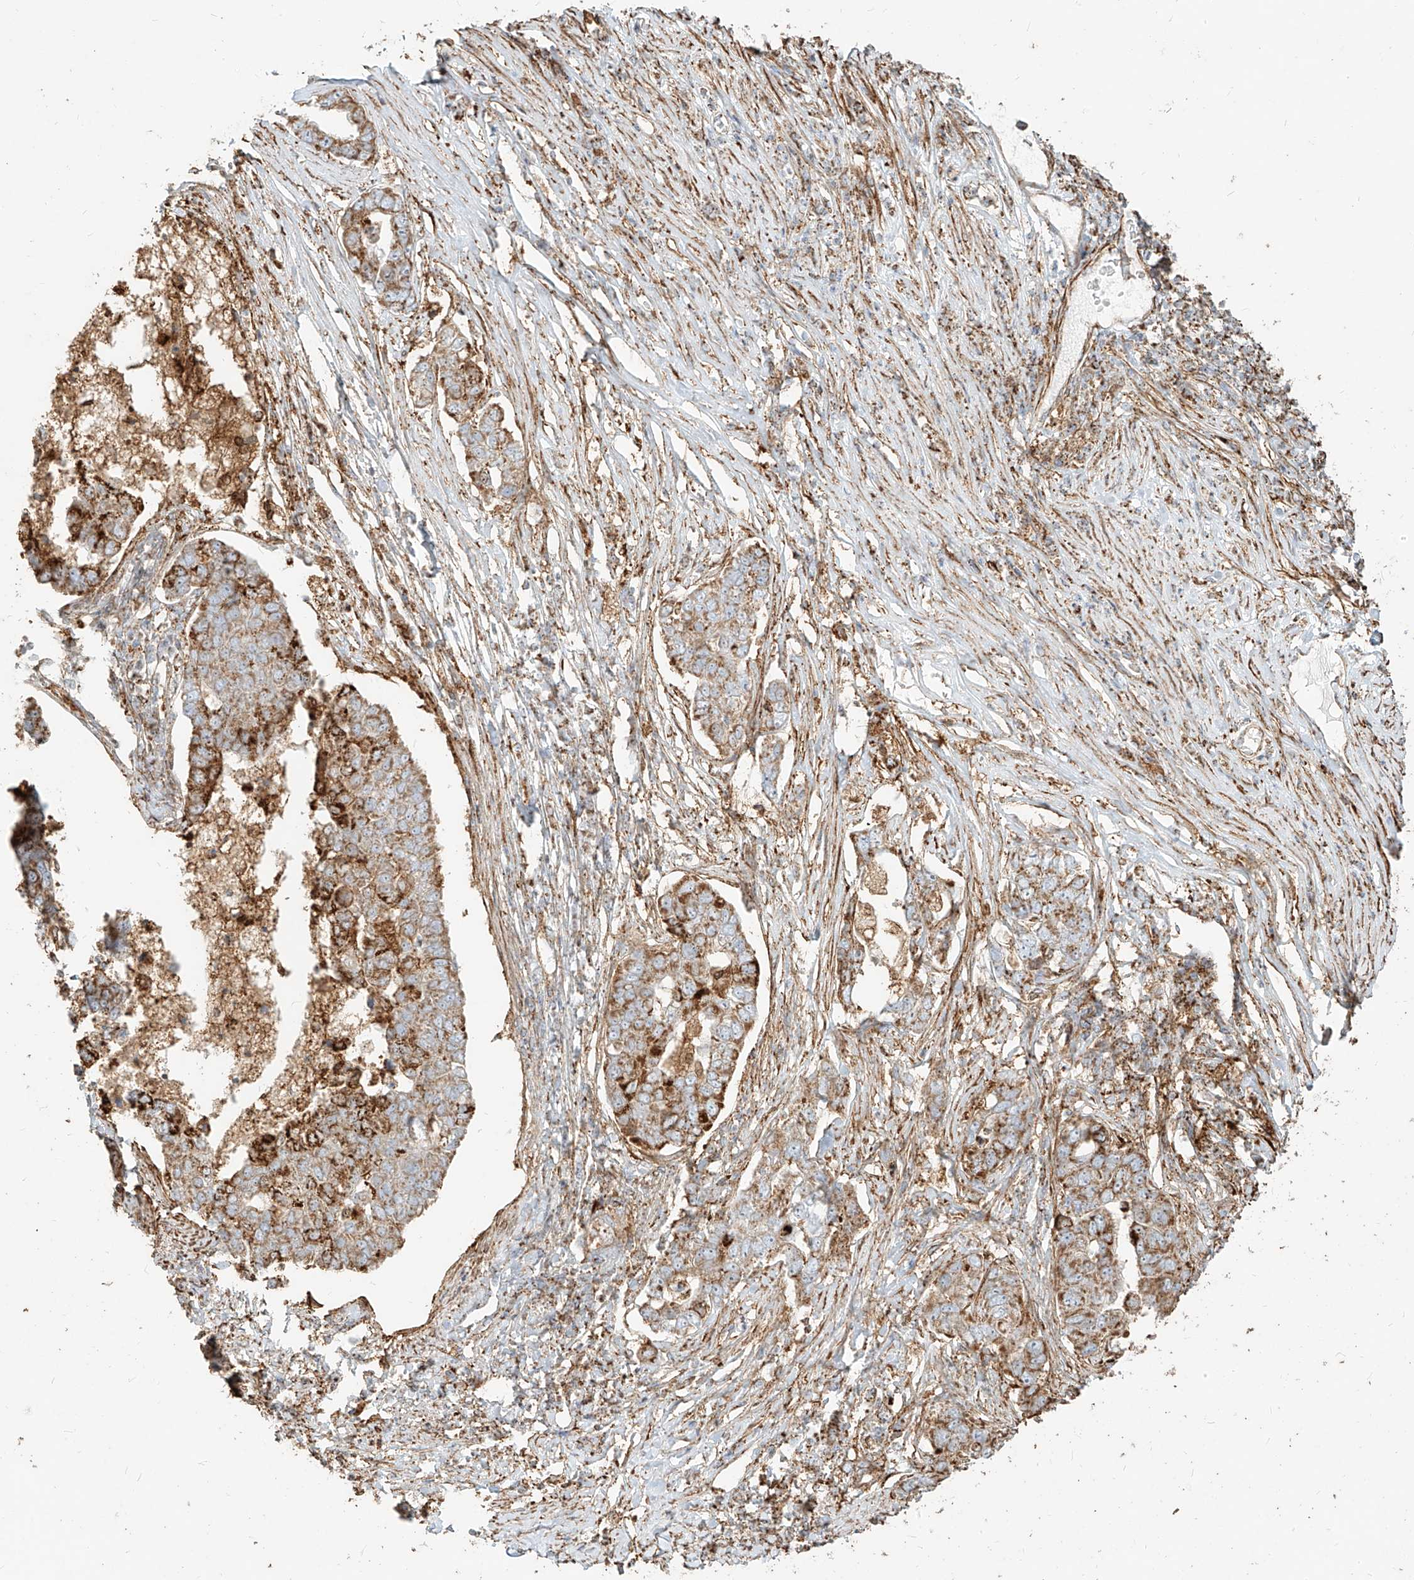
{"staining": {"intensity": "moderate", "quantity": ">75%", "location": "cytoplasmic/membranous"}, "tissue": "pancreatic cancer", "cell_type": "Tumor cells", "image_type": "cancer", "snomed": [{"axis": "morphology", "description": "Adenocarcinoma, NOS"}, {"axis": "topography", "description": "Pancreas"}], "caption": "Moderate cytoplasmic/membranous protein staining is identified in about >75% of tumor cells in pancreatic cancer.", "gene": "MTX2", "patient": {"sex": "female", "age": 61}}